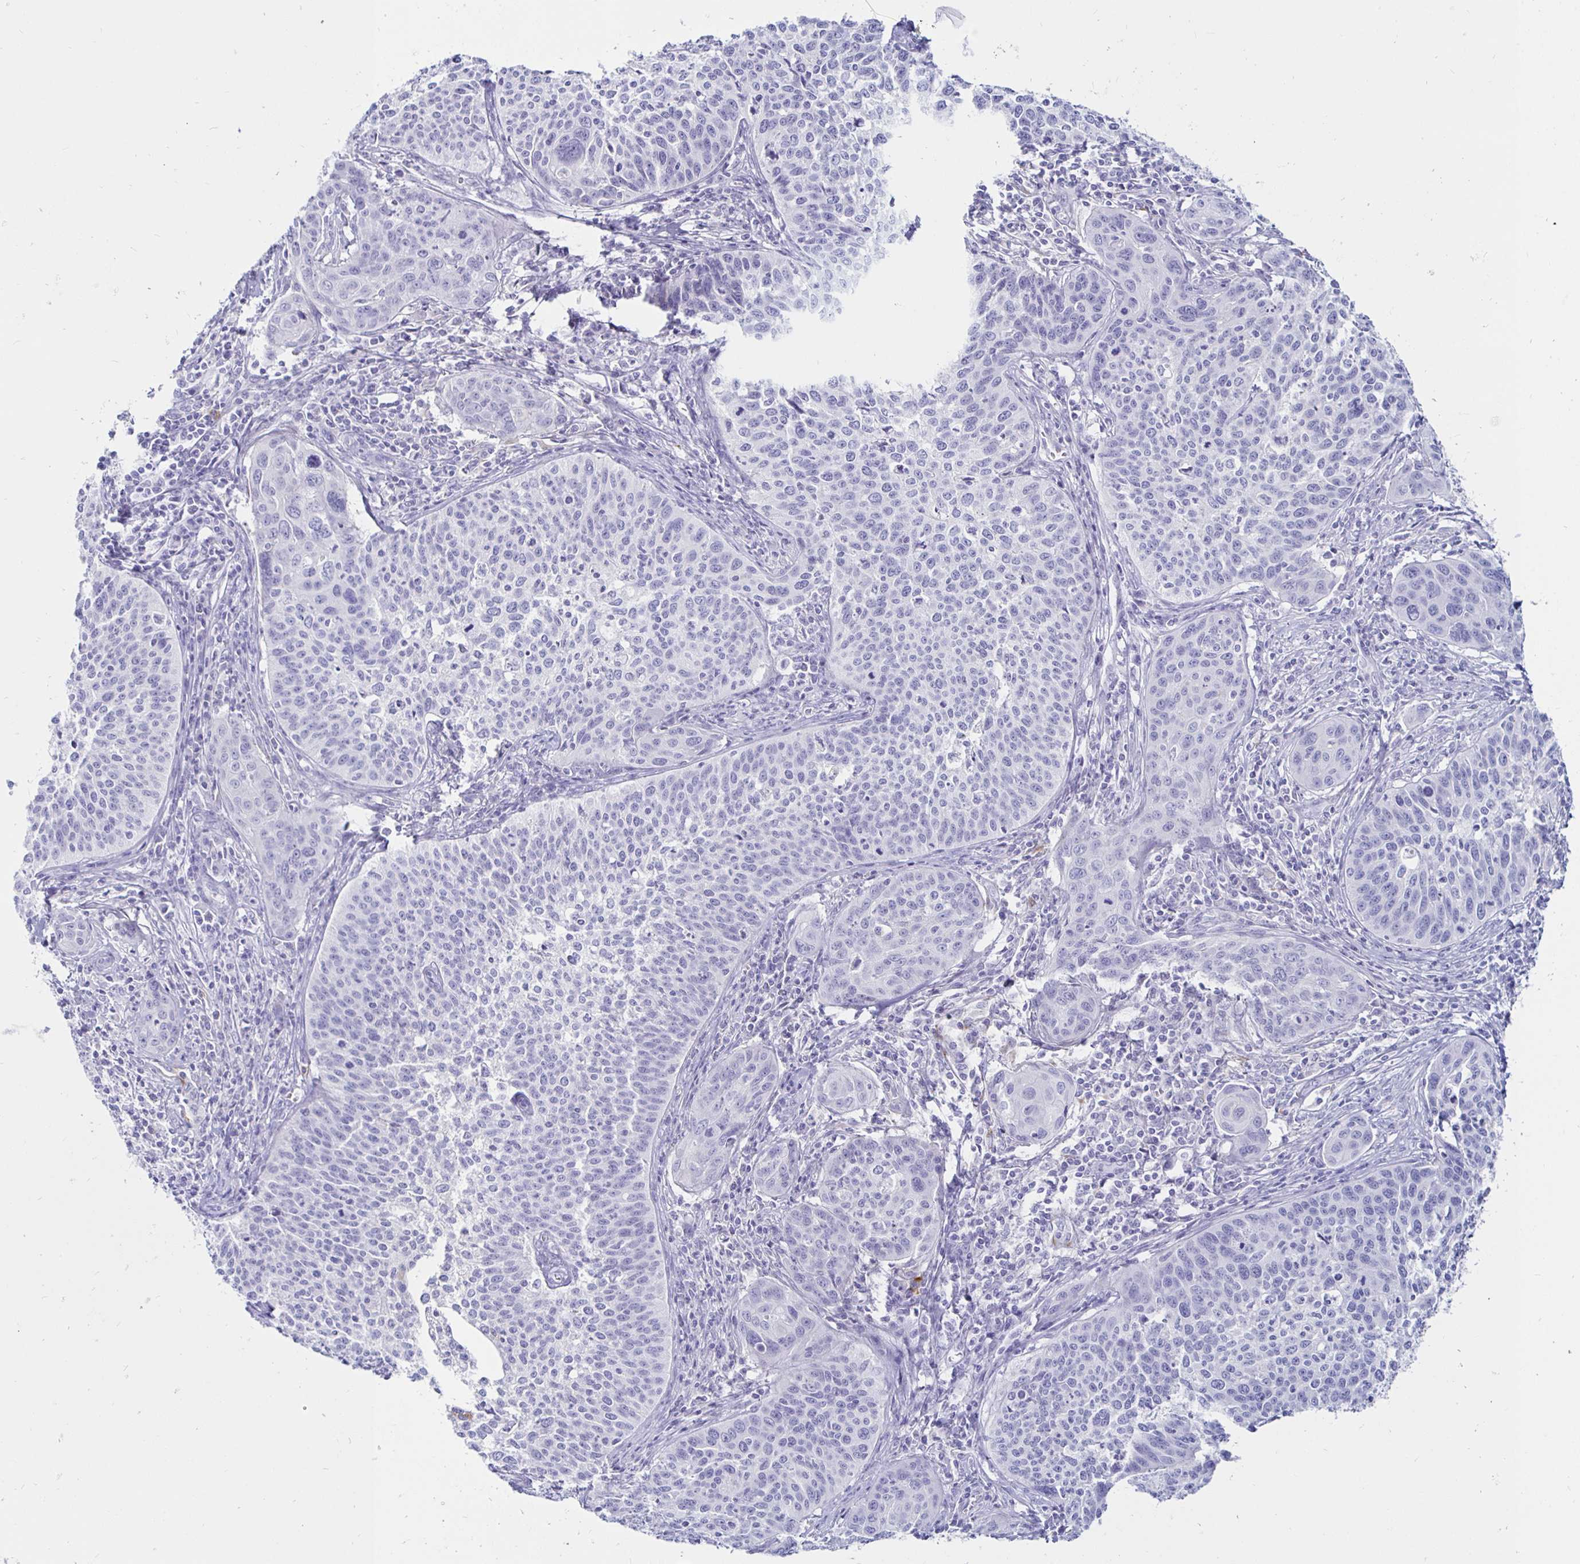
{"staining": {"intensity": "negative", "quantity": "none", "location": "none"}, "tissue": "cervical cancer", "cell_type": "Tumor cells", "image_type": "cancer", "snomed": [{"axis": "morphology", "description": "Squamous cell carcinoma, NOS"}, {"axis": "topography", "description": "Cervix"}], "caption": "Immunohistochemistry of squamous cell carcinoma (cervical) reveals no staining in tumor cells.", "gene": "TIMP1", "patient": {"sex": "female", "age": 31}}